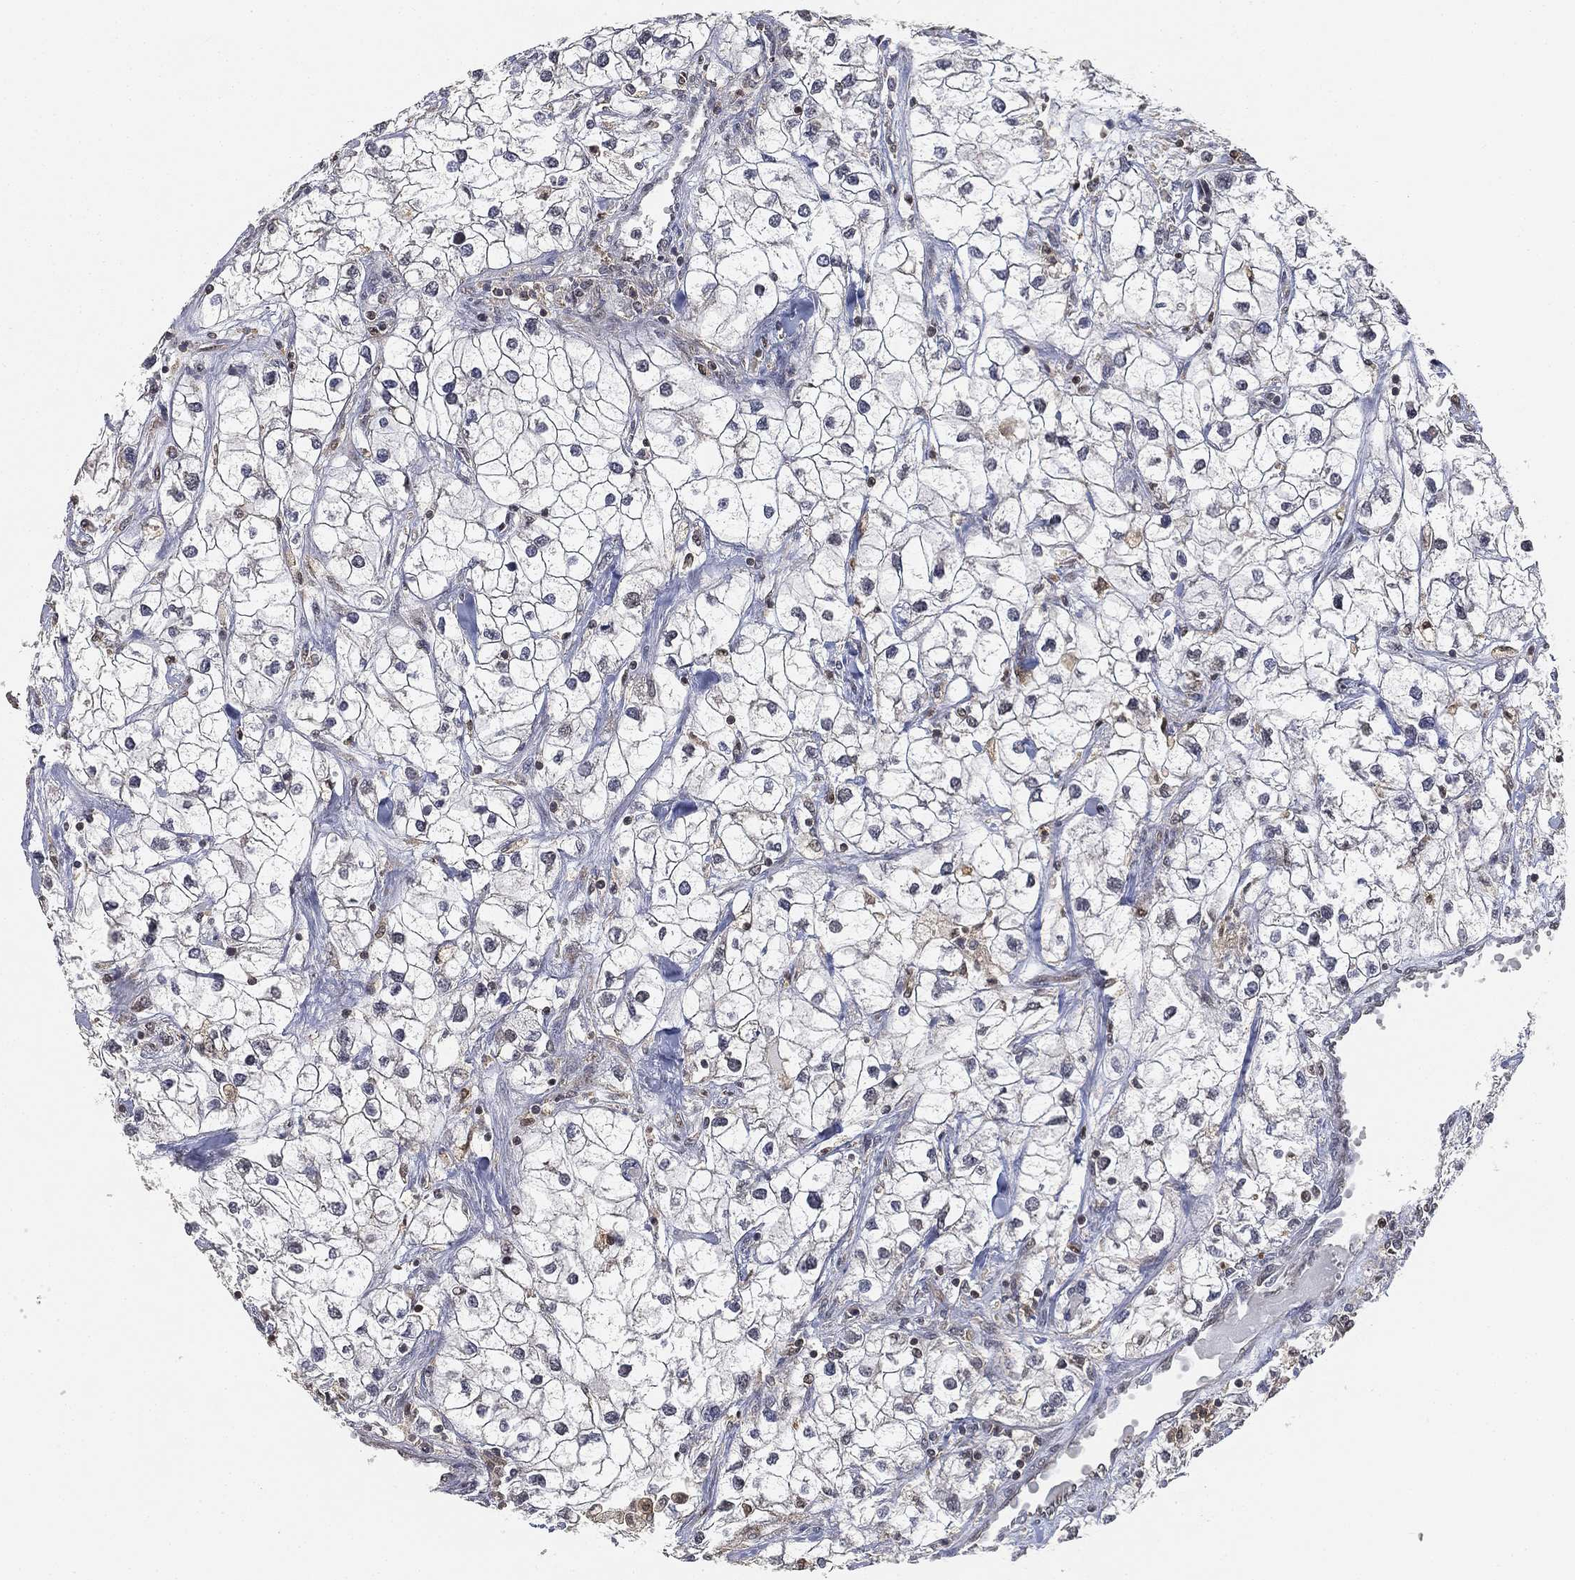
{"staining": {"intensity": "negative", "quantity": "none", "location": "none"}, "tissue": "renal cancer", "cell_type": "Tumor cells", "image_type": "cancer", "snomed": [{"axis": "morphology", "description": "Adenocarcinoma, NOS"}, {"axis": "topography", "description": "Kidney"}], "caption": "High magnification brightfield microscopy of renal adenocarcinoma stained with DAB (3,3'-diaminobenzidine) (brown) and counterstained with hematoxylin (blue): tumor cells show no significant positivity. The staining was performed using DAB to visualize the protein expression in brown, while the nuclei were stained in blue with hematoxylin (Magnification: 20x).", "gene": "WDR26", "patient": {"sex": "male", "age": 59}}